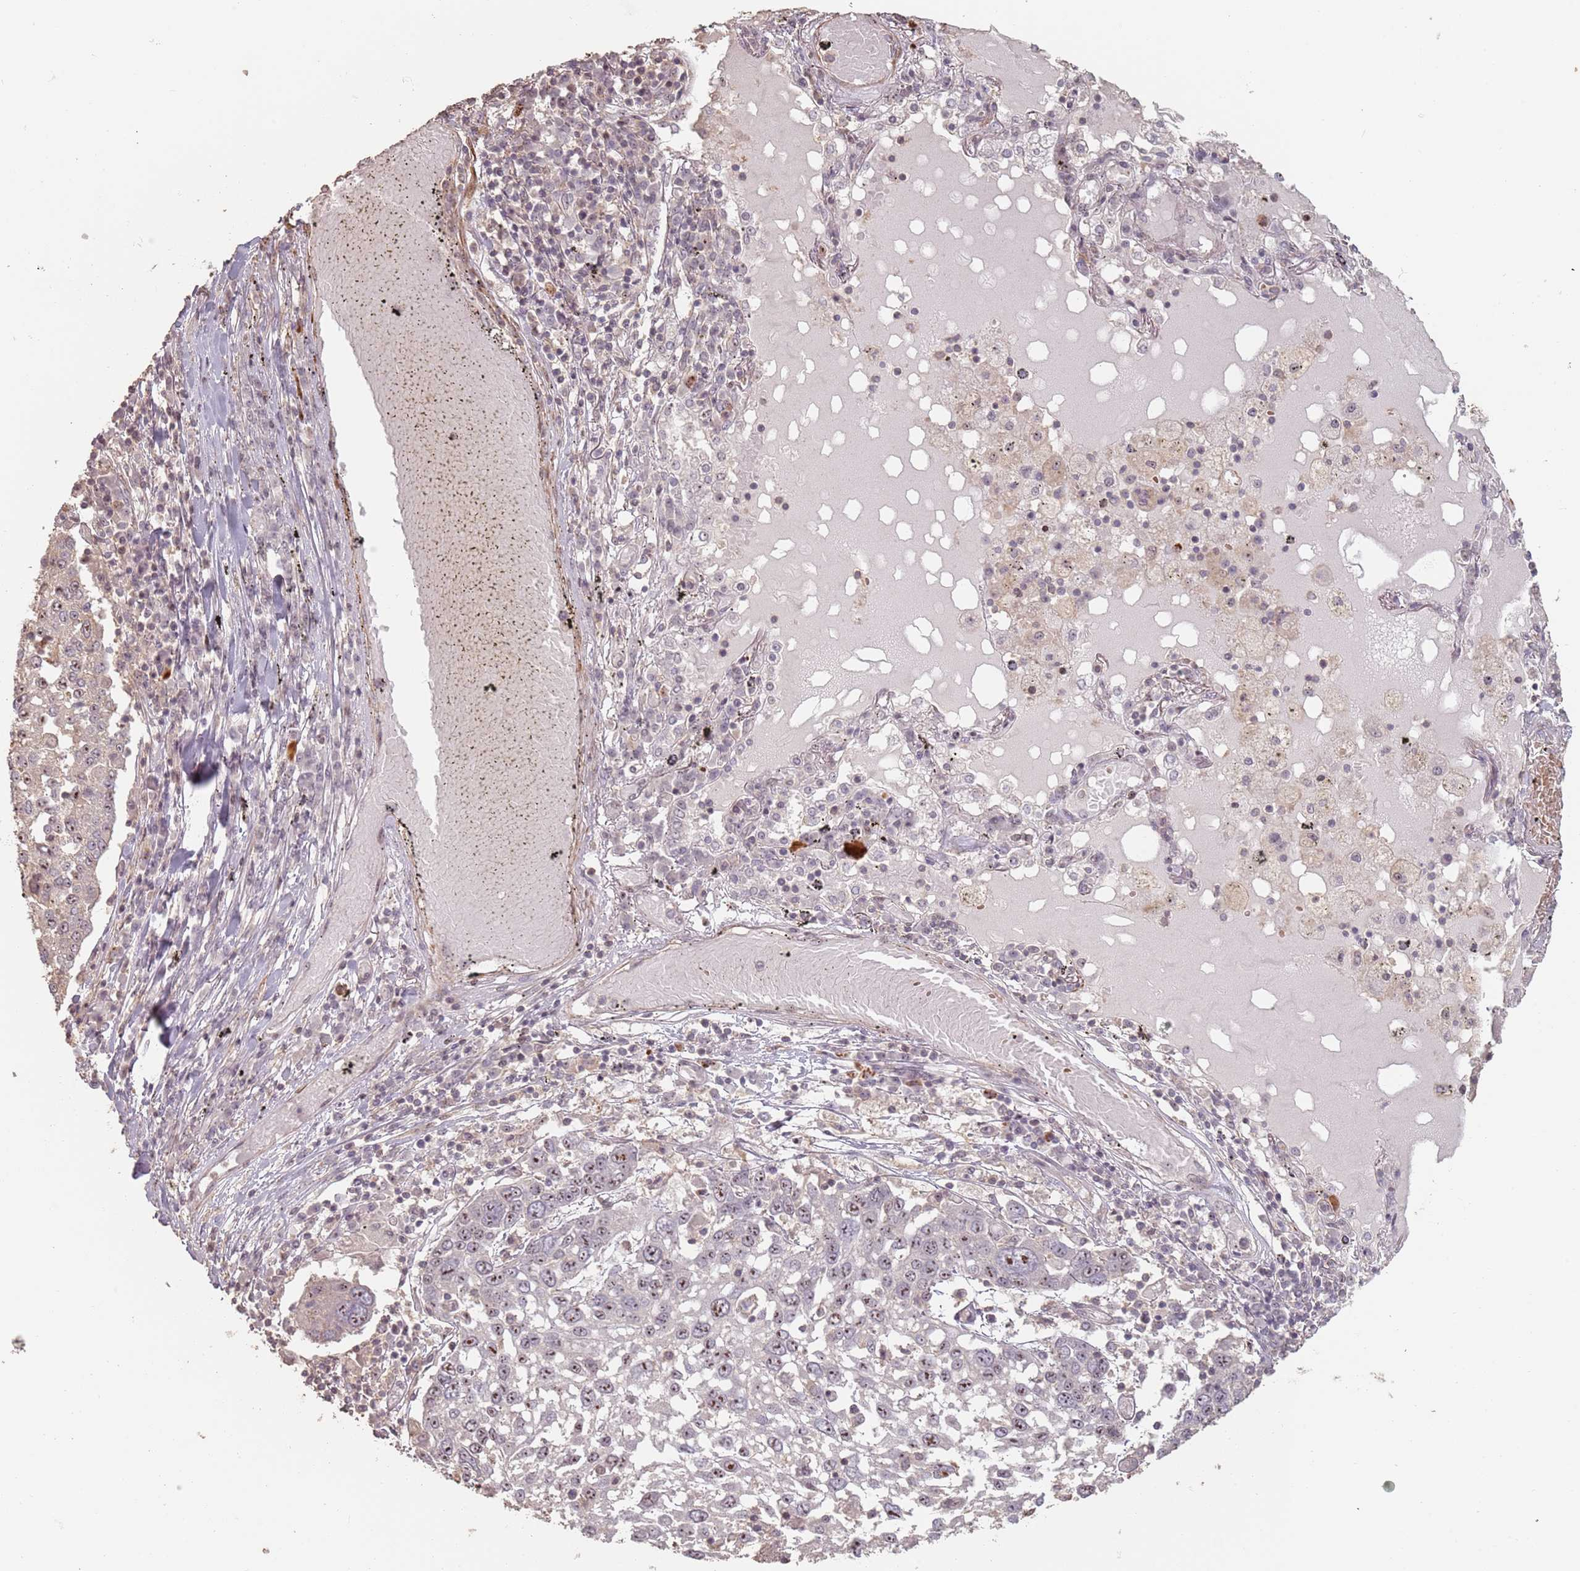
{"staining": {"intensity": "moderate", "quantity": ">75%", "location": "nuclear"}, "tissue": "lung cancer", "cell_type": "Tumor cells", "image_type": "cancer", "snomed": [{"axis": "morphology", "description": "Squamous cell carcinoma, NOS"}, {"axis": "topography", "description": "Lung"}], "caption": "Tumor cells display moderate nuclear staining in about >75% of cells in lung cancer (squamous cell carcinoma). (brown staining indicates protein expression, while blue staining denotes nuclei).", "gene": "ADTRP", "patient": {"sex": "male", "age": 65}}